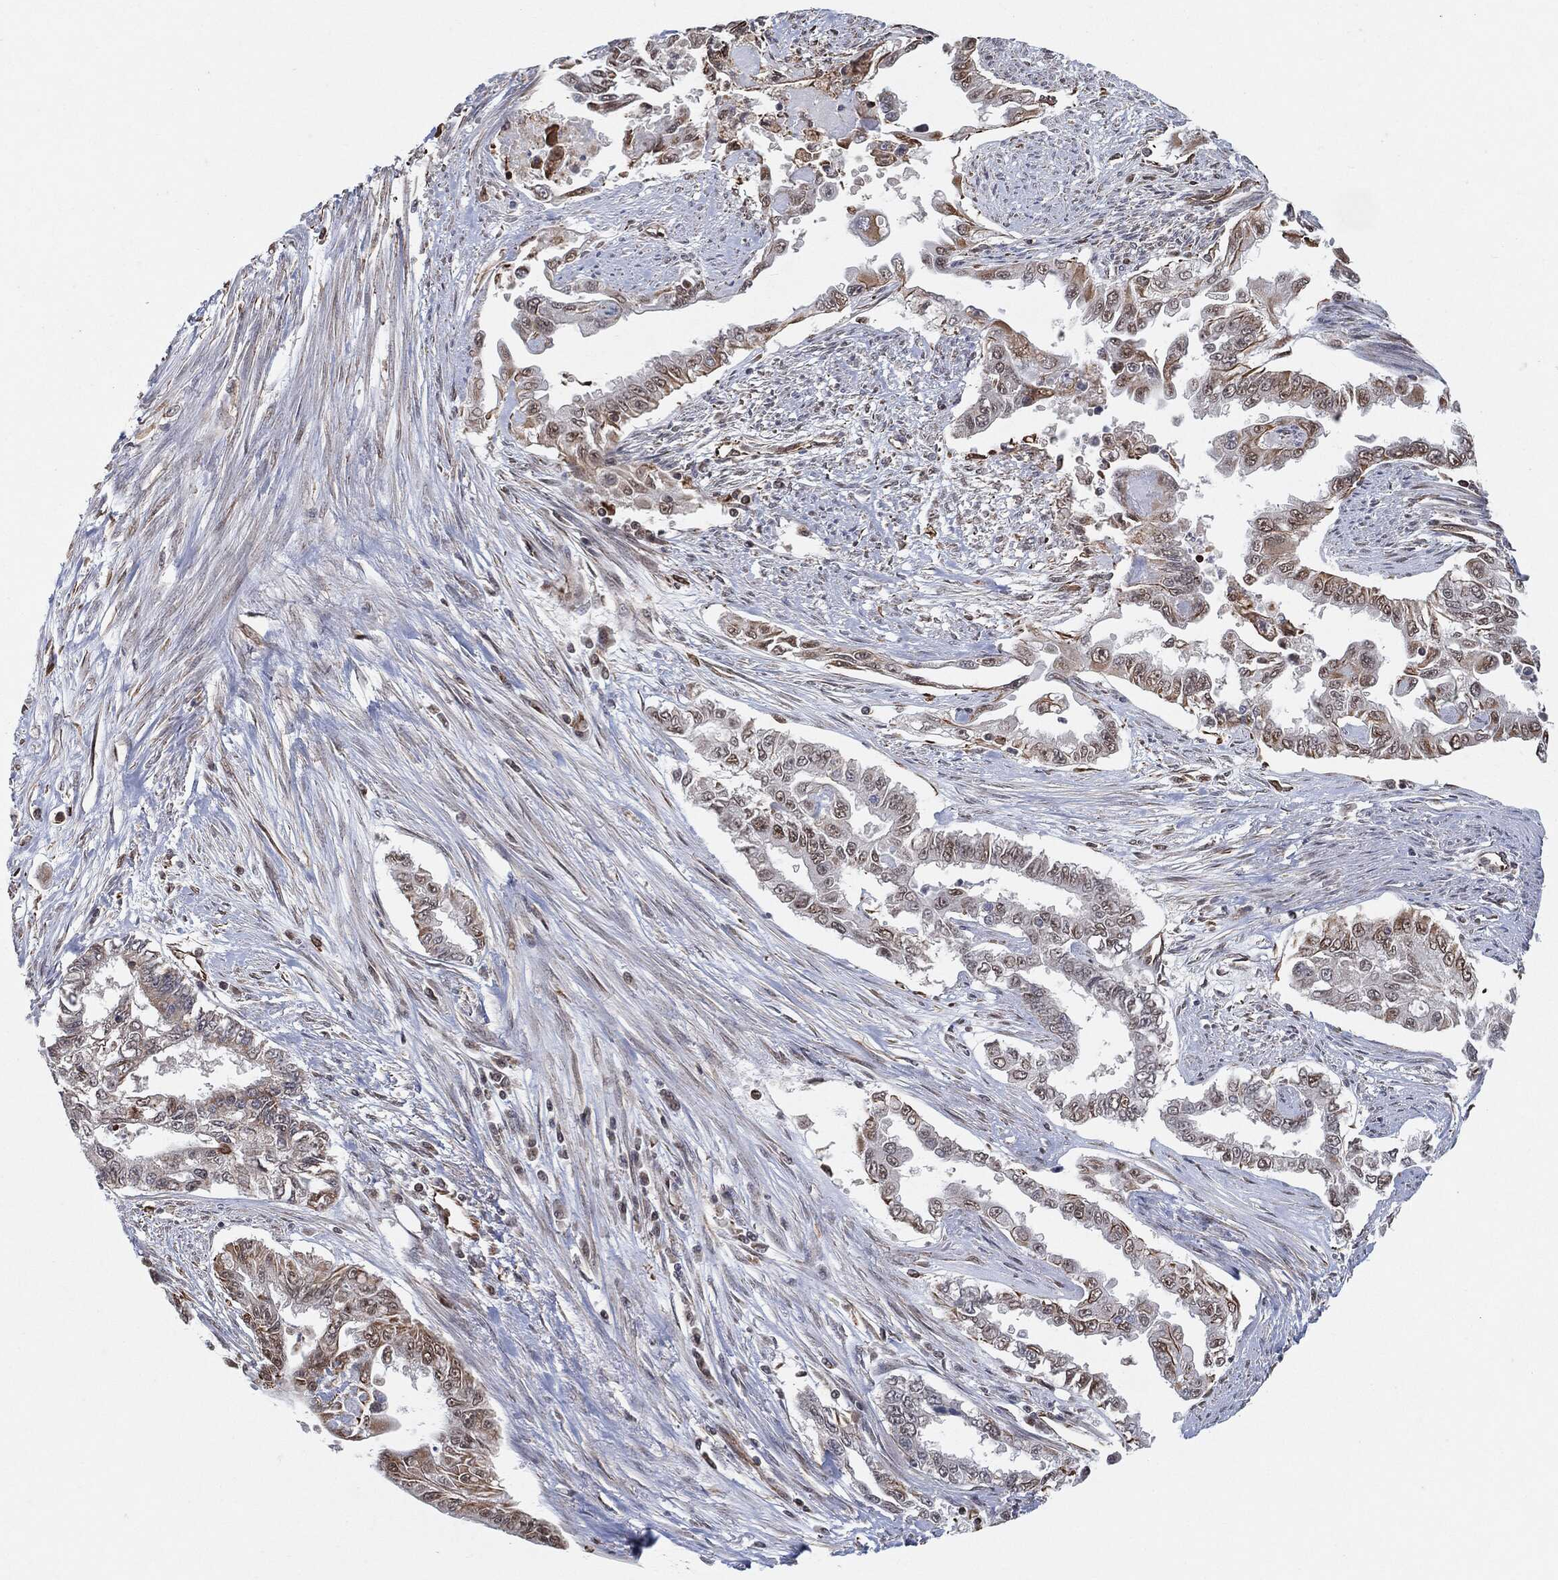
{"staining": {"intensity": "moderate", "quantity": "<25%", "location": "nuclear"}, "tissue": "endometrial cancer", "cell_type": "Tumor cells", "image_type": "cancer", "snomed": [{"axis": "morphology", "description": "Adenocarcinoma, NOS"}, {"axis": "topography", "description": "Uterus"}], "caption": "Tumor cells reveal low levels of moderate nuclear staining in approximately <25% of cells in endometrial cancer (adenocarcinoma).", "gene": "TP53RK", "patient": {"sex": "female", "age": 59}}